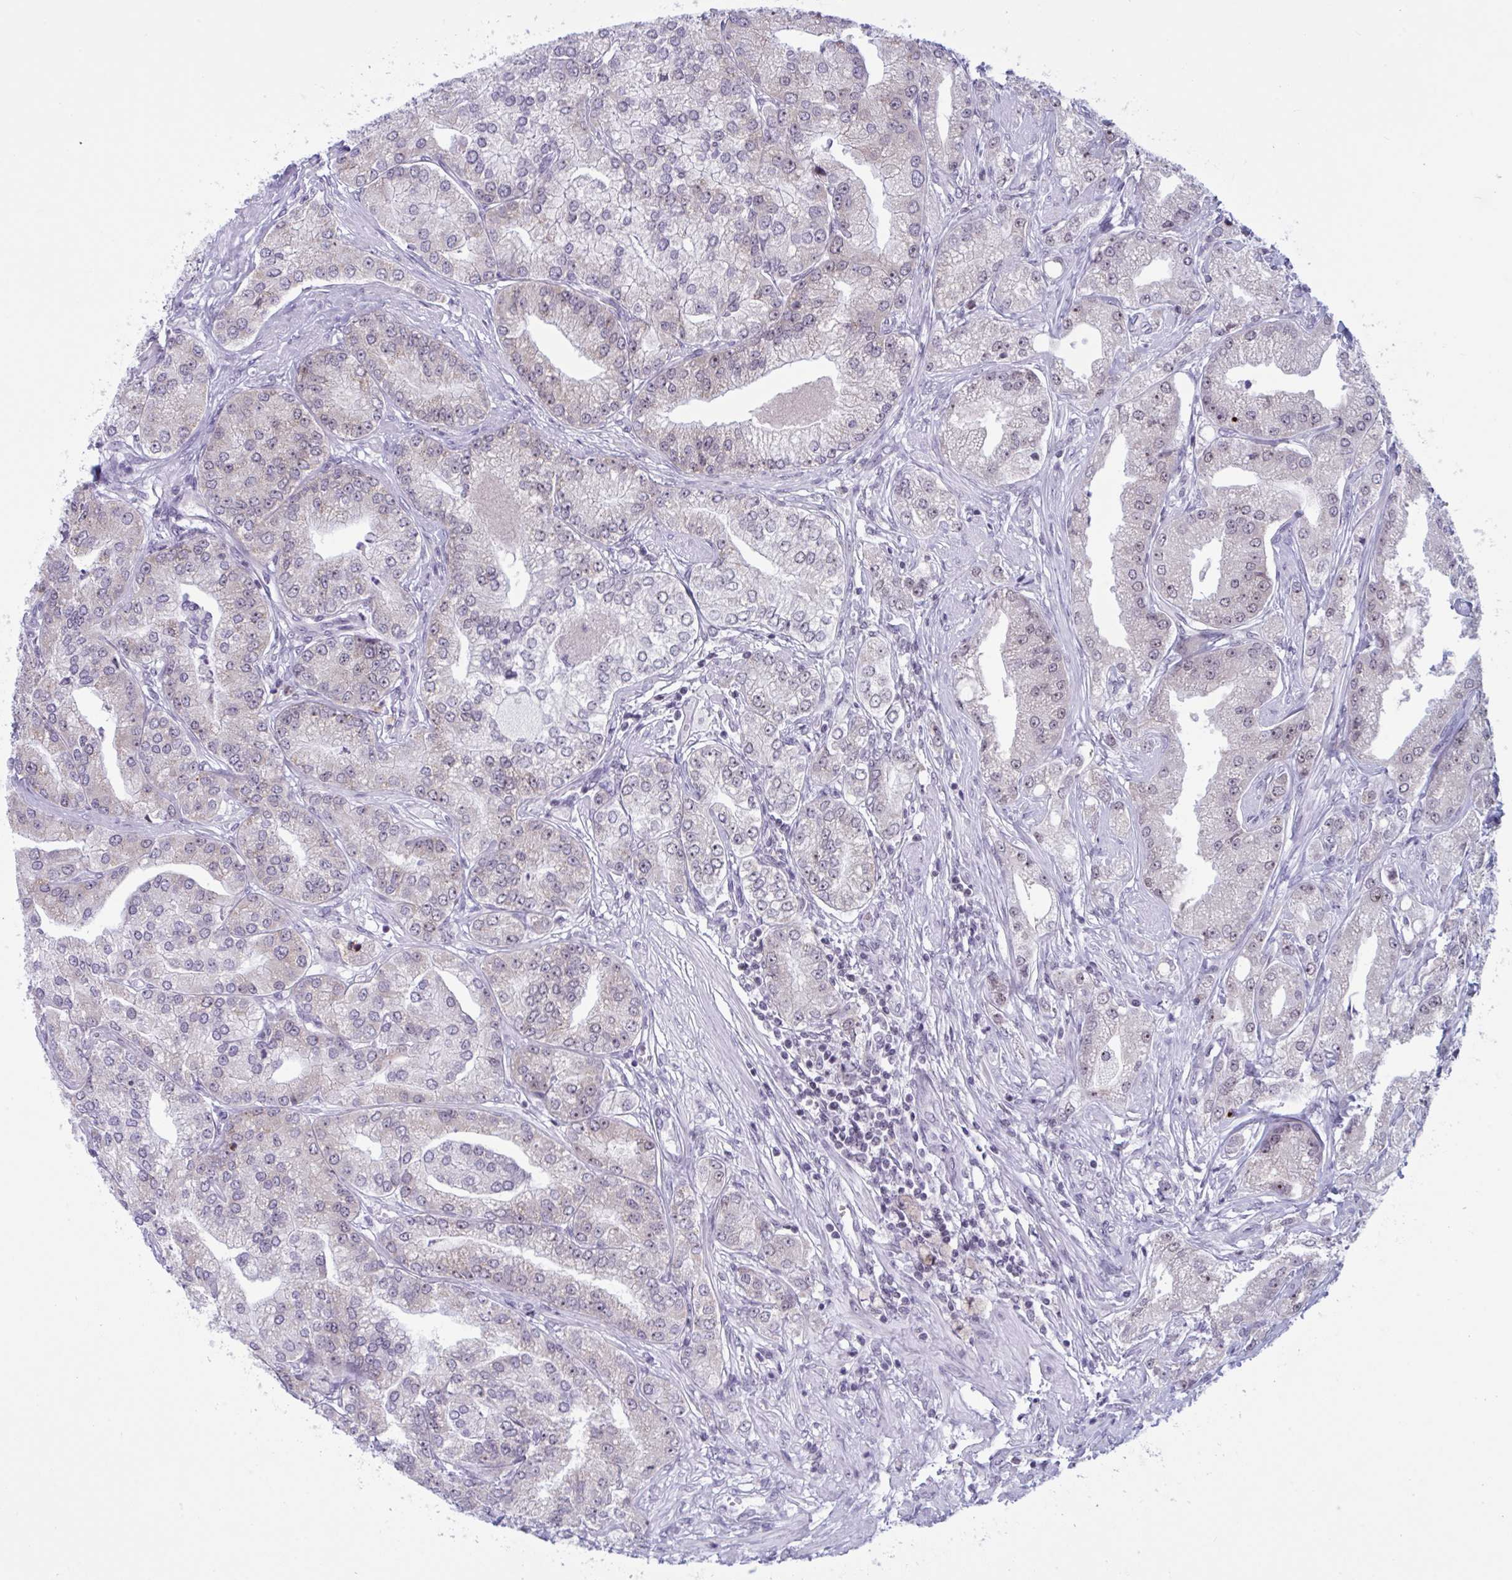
{"staining": {"intensity": "weak", "quantity": "<25%", "location": "nuclear"}, "tissue": "prostate cancer", "cell_type": "Tumor cells", "image_type": "cancer", "snomed": [{"axis": "morphology", "description": "Adenocarcinoma, High grade"}, {"axis": "topography", "description": "Prostate"}], "caption": "A photomicrograph of prostate adenocarcinoma (high-grade) stained for a protein displays no brown staining in tumor cells.", "gene": "TGM6", "patient": {"sex": "male", "age": 61}}